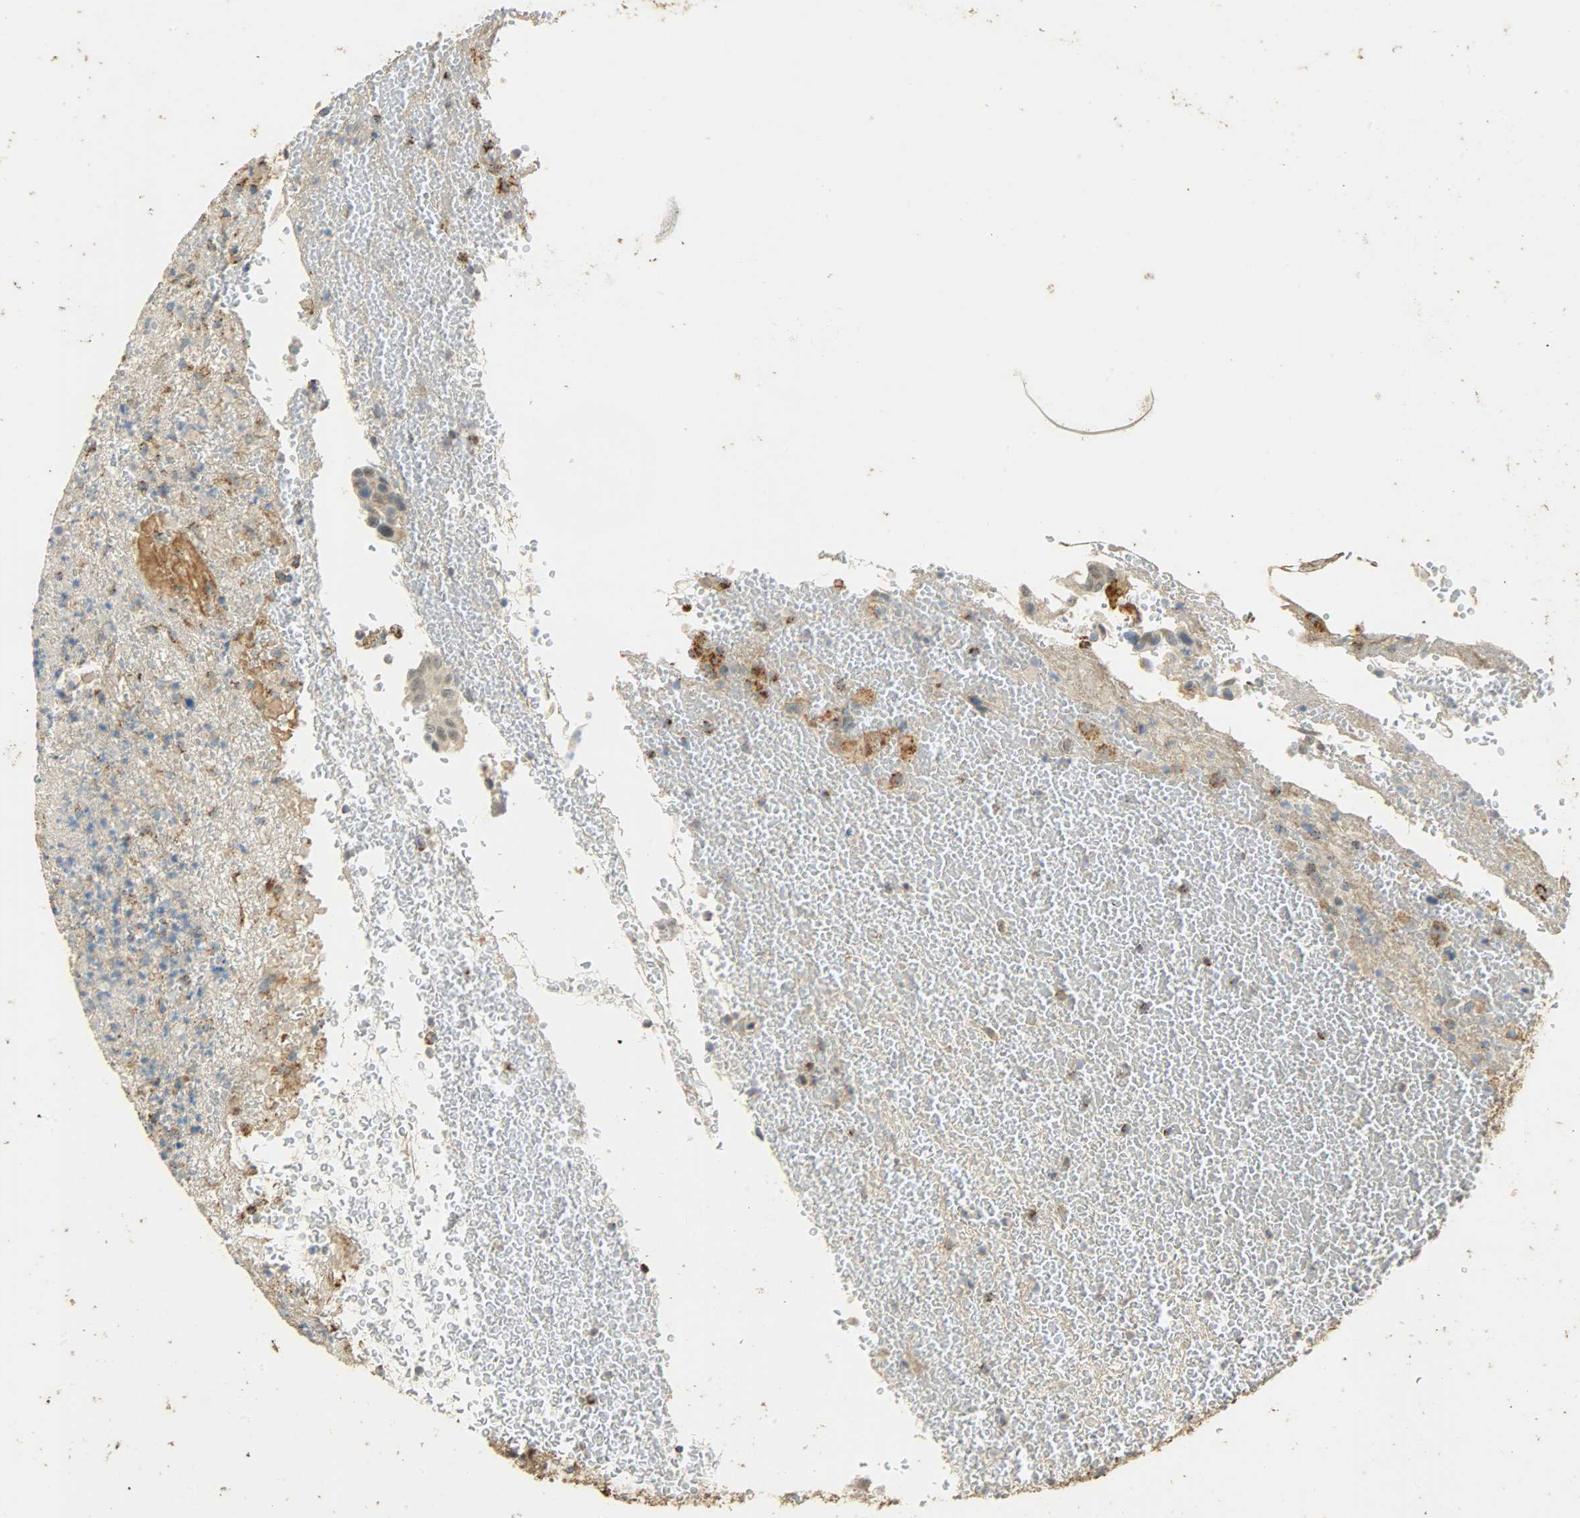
{"staining": {"intensity": "weak", "quantity": ">75%", "location": "cytoplasmic/membranous"}, "tissue": "urothelial cancer", "cell_type": "Tumor cells", "image_type": "cancer", "snomed": [{"axis": "morphology", "description": "Urothelial carcinoma, High grade"}, {"axis": "topography", "description": "Urinary bladder"}], "caption": "A high-resolution histopathology image shows IHC staining of high-grade urothelial carcinoma, which shows weak cytoplasmic/membranous expression in about >75% of tumor cells.", "gene": "HDHD5", "patient": {"sex": "male", "age": 66}}